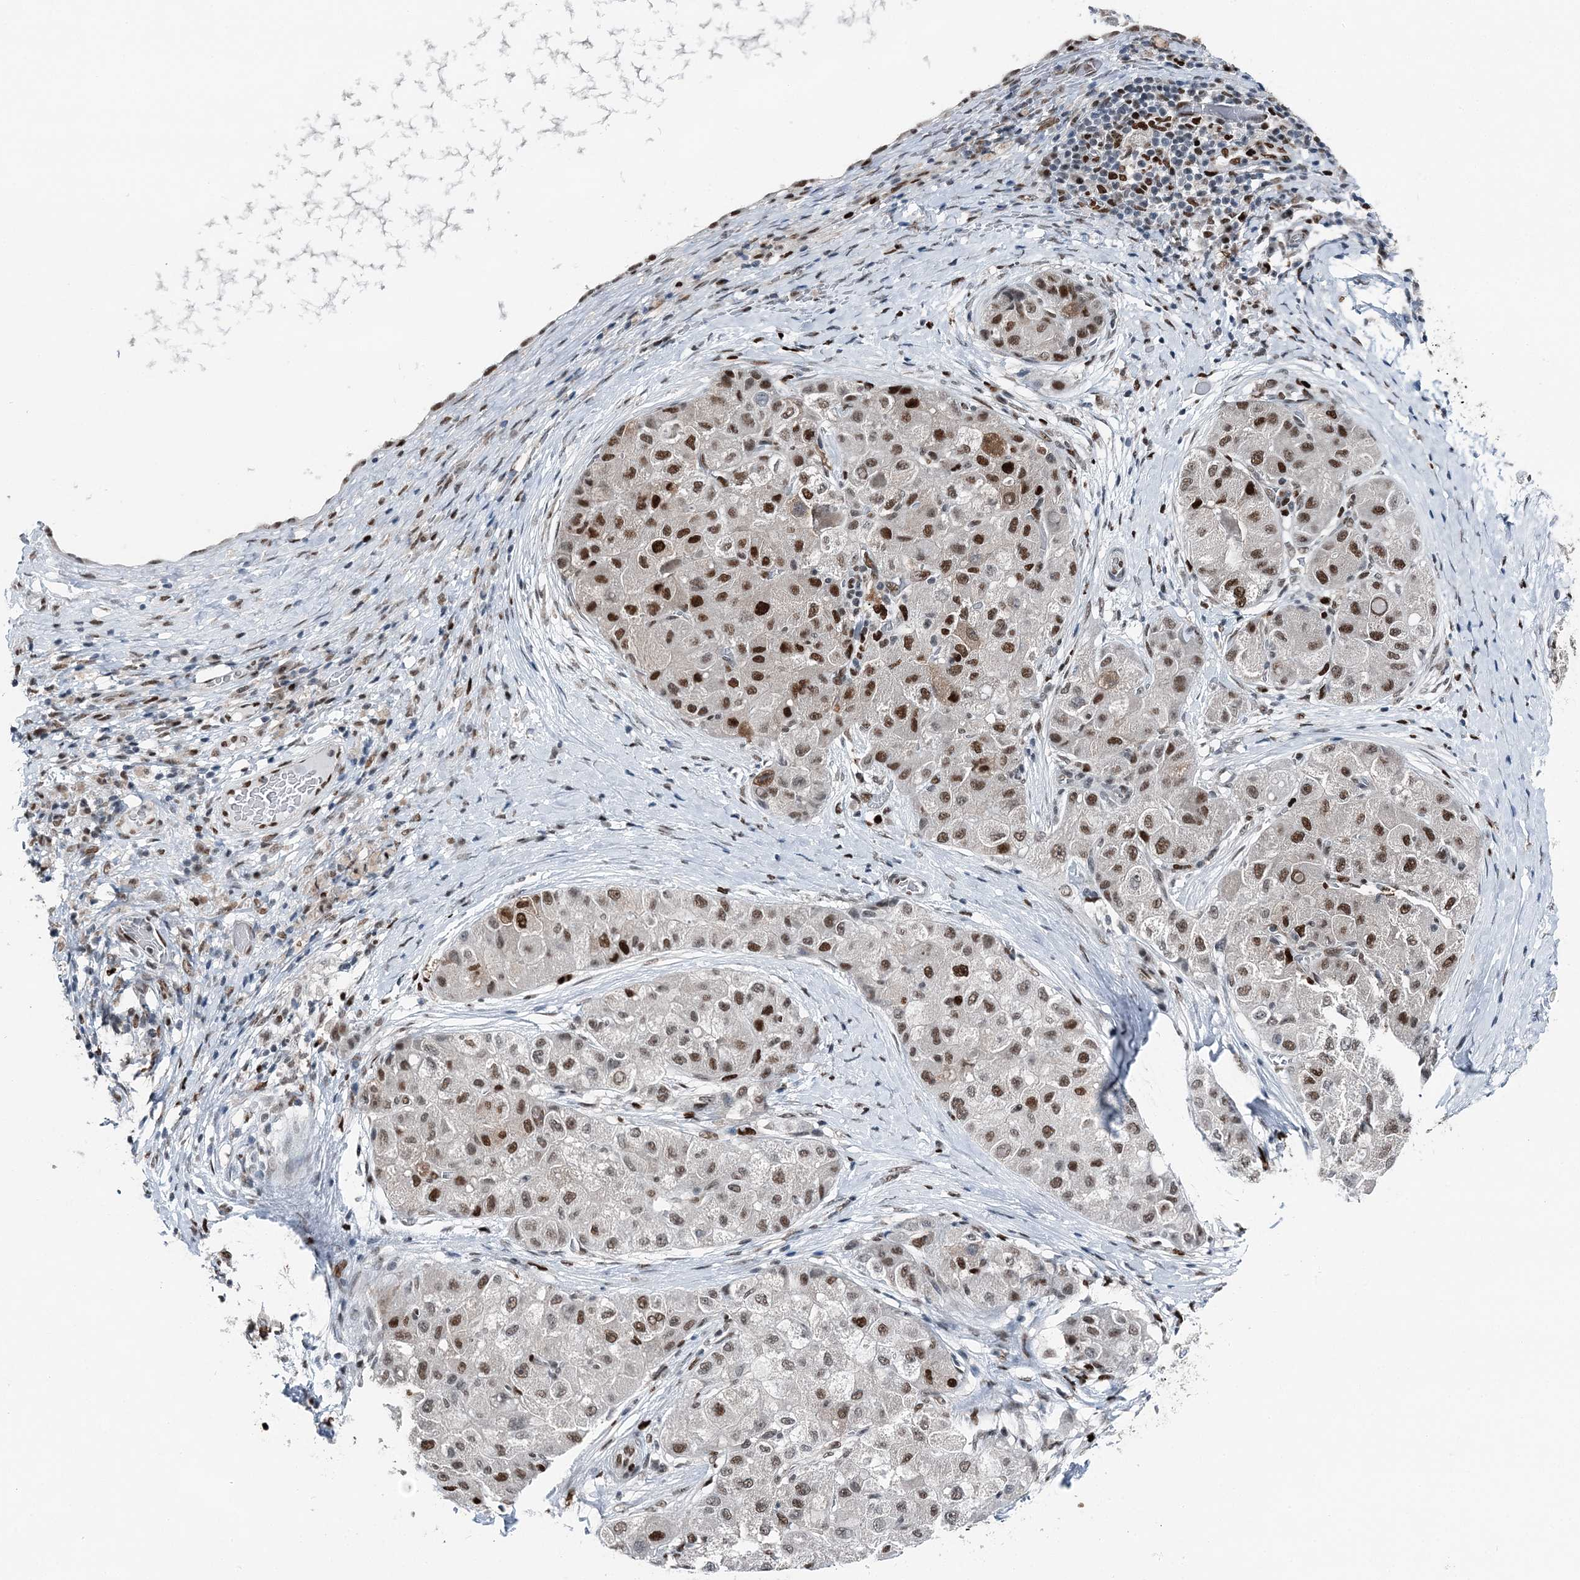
{"staining": {"intensity": "moderate", "quantity": ">75%", "location": "nuclear"}, "tissue": "liver cancer", "cell_type": "Tumor cells", "image_type": "cancer", "snomed": [{"axis": "morphology", "description": "Carcinoma, Hepatocellular, NOS"}, {"axis": "topography", "description": "Liver"}], "caption": "The micrograph demonstrates staining of liver cancer, revealing moderate nuclear protein expression (brown color) within tumor cells.", "gene": "HAT1", "patient": {"sex": "male", "age": 80}}